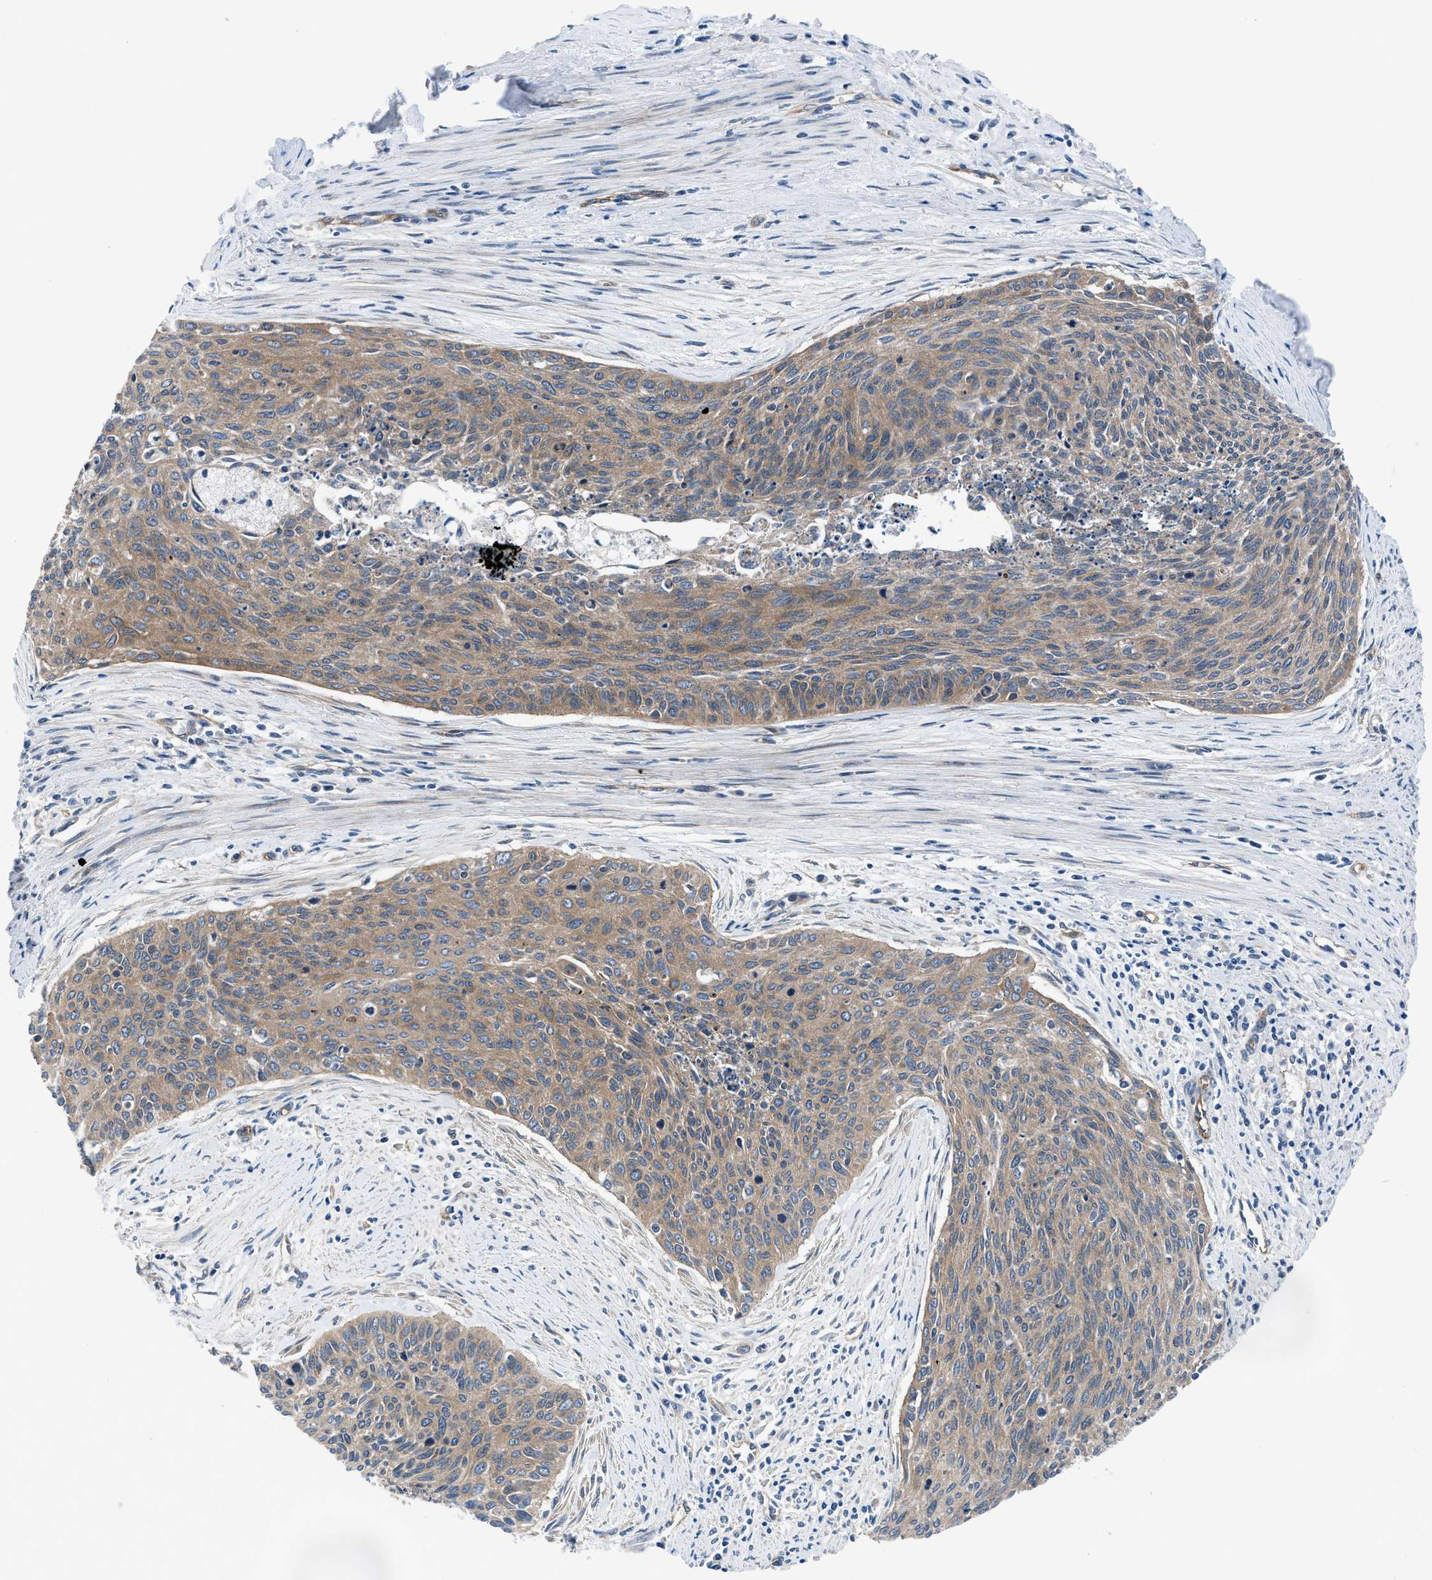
{"staining": {"intensity": "moderate", "quantity": ">75%", "location": "cytoplasmic/membranous"}, "tissue": "cervical cancer", "cell_type": "Tumor cells", "image_type": "cancer", "snomed": [{"axis": "morphology", "description": "Squamous cell carcinoma, NOS"}, {"axis": "topography", "description": "Cervix"}], "caption": "Protein staining displays moderate cytoplasmic/membranous expression in approximately >75% of tumor cells in cervical squamous cell carcinoma.", "gene": "TRIP4", "patient": {"sex": "female", "age": 55}}